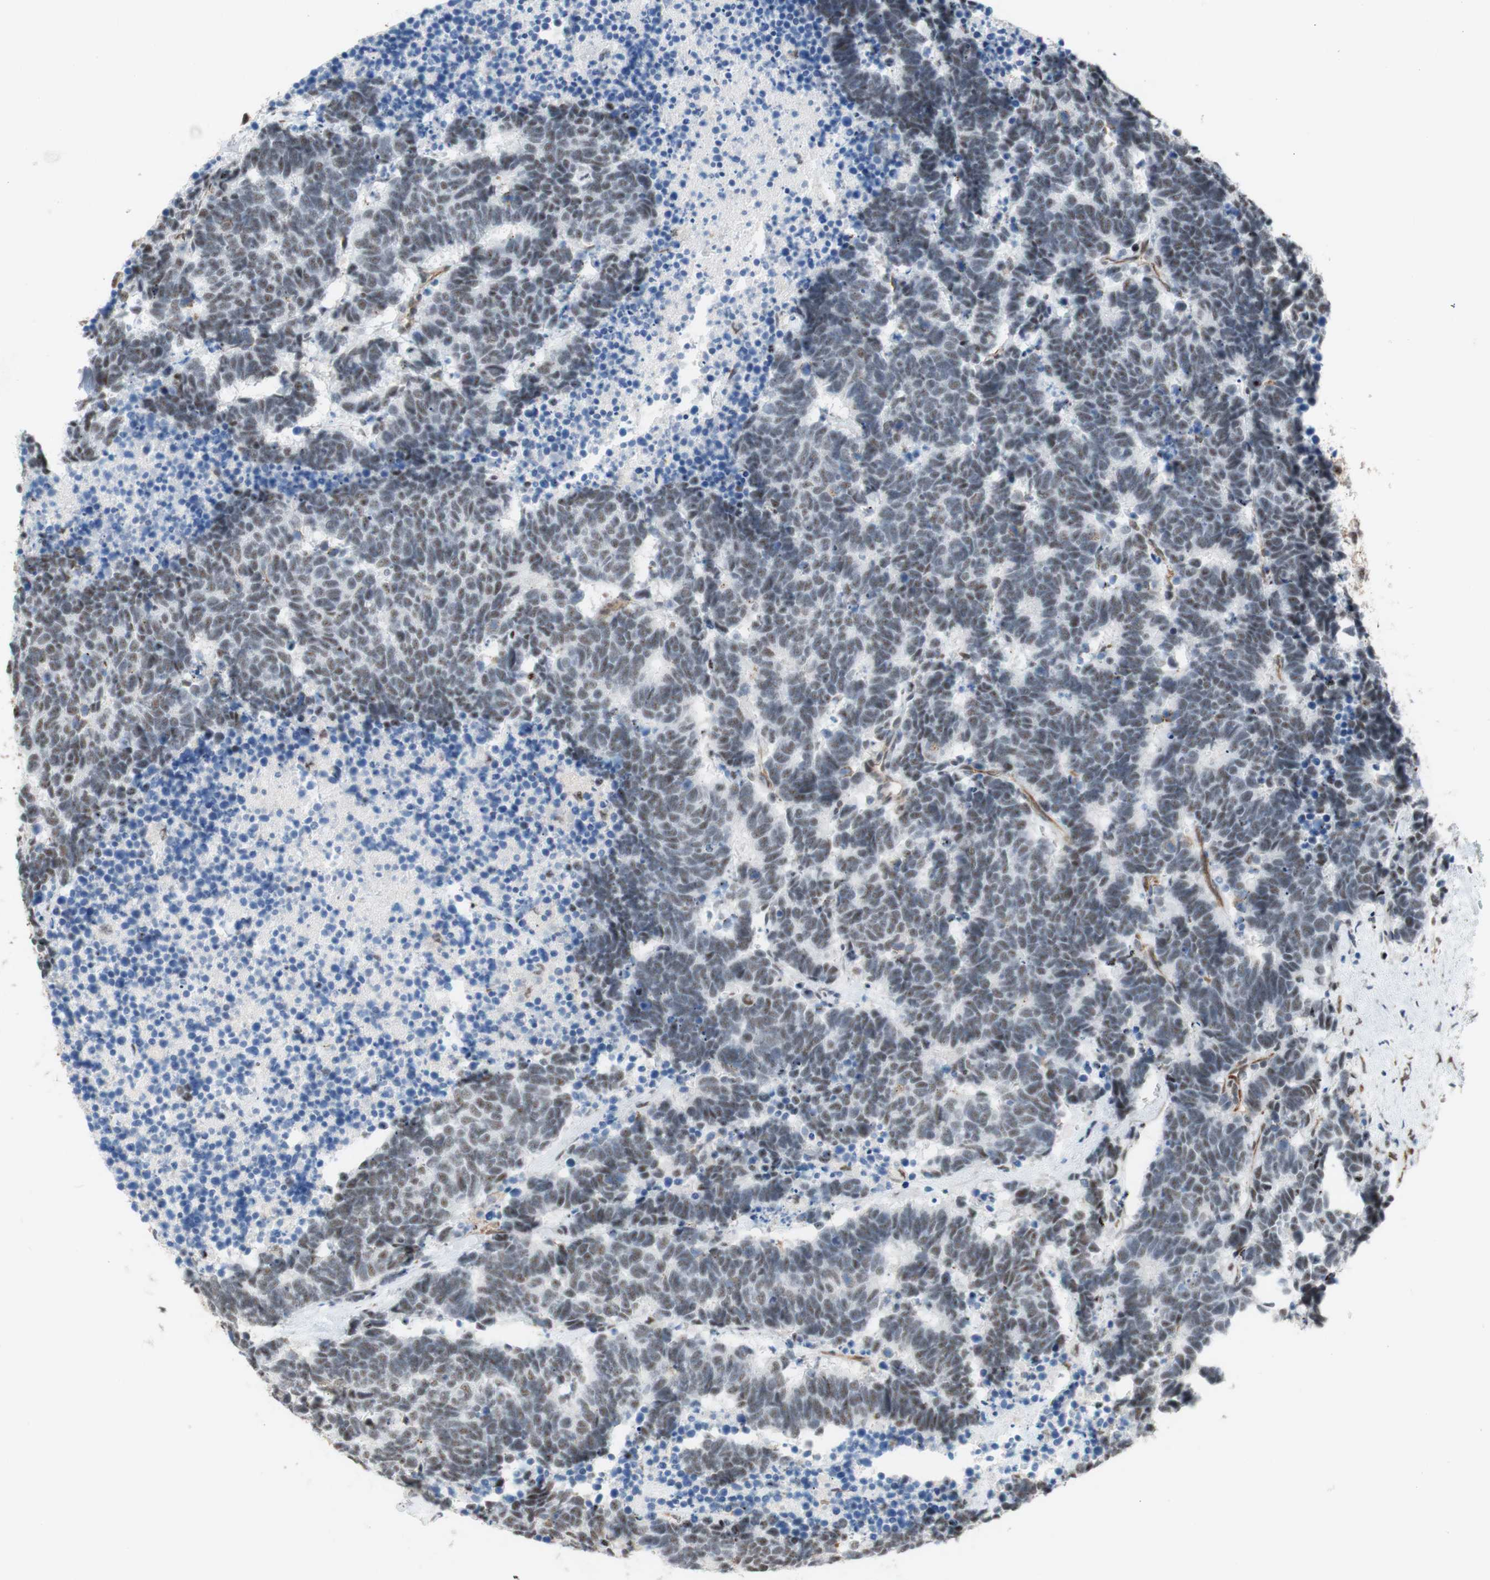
{"staining": {"intensity": "weak", "quantity": ">75%", "location": "nuclear"}, "tissue": "carcinoid", "cell_type": "Tumor cells", "image_type": "cancer", "snomed": [{"axis": "morphology", "description": "Carcinoma, NOS"}, {"axis": "morphology", "description": "Carcinoid, malignant, NOS"}, {"axis": "topography", "description": "Urinary bladder"}], "caption": "High-magnification brightfield microscopy of carcinoid (malignant) stained with DAB (brown) and counterstained with hematoxylin (blue). tumor cells exhibit weak nuclear positivity is present in about>75% of cells. (DAB (3,3'-diaminobenzidine) = brown stain, brightfield microscopy at high magnification).", "gene": "SAP18", "patient": {"sex": "male", "age": 57}}